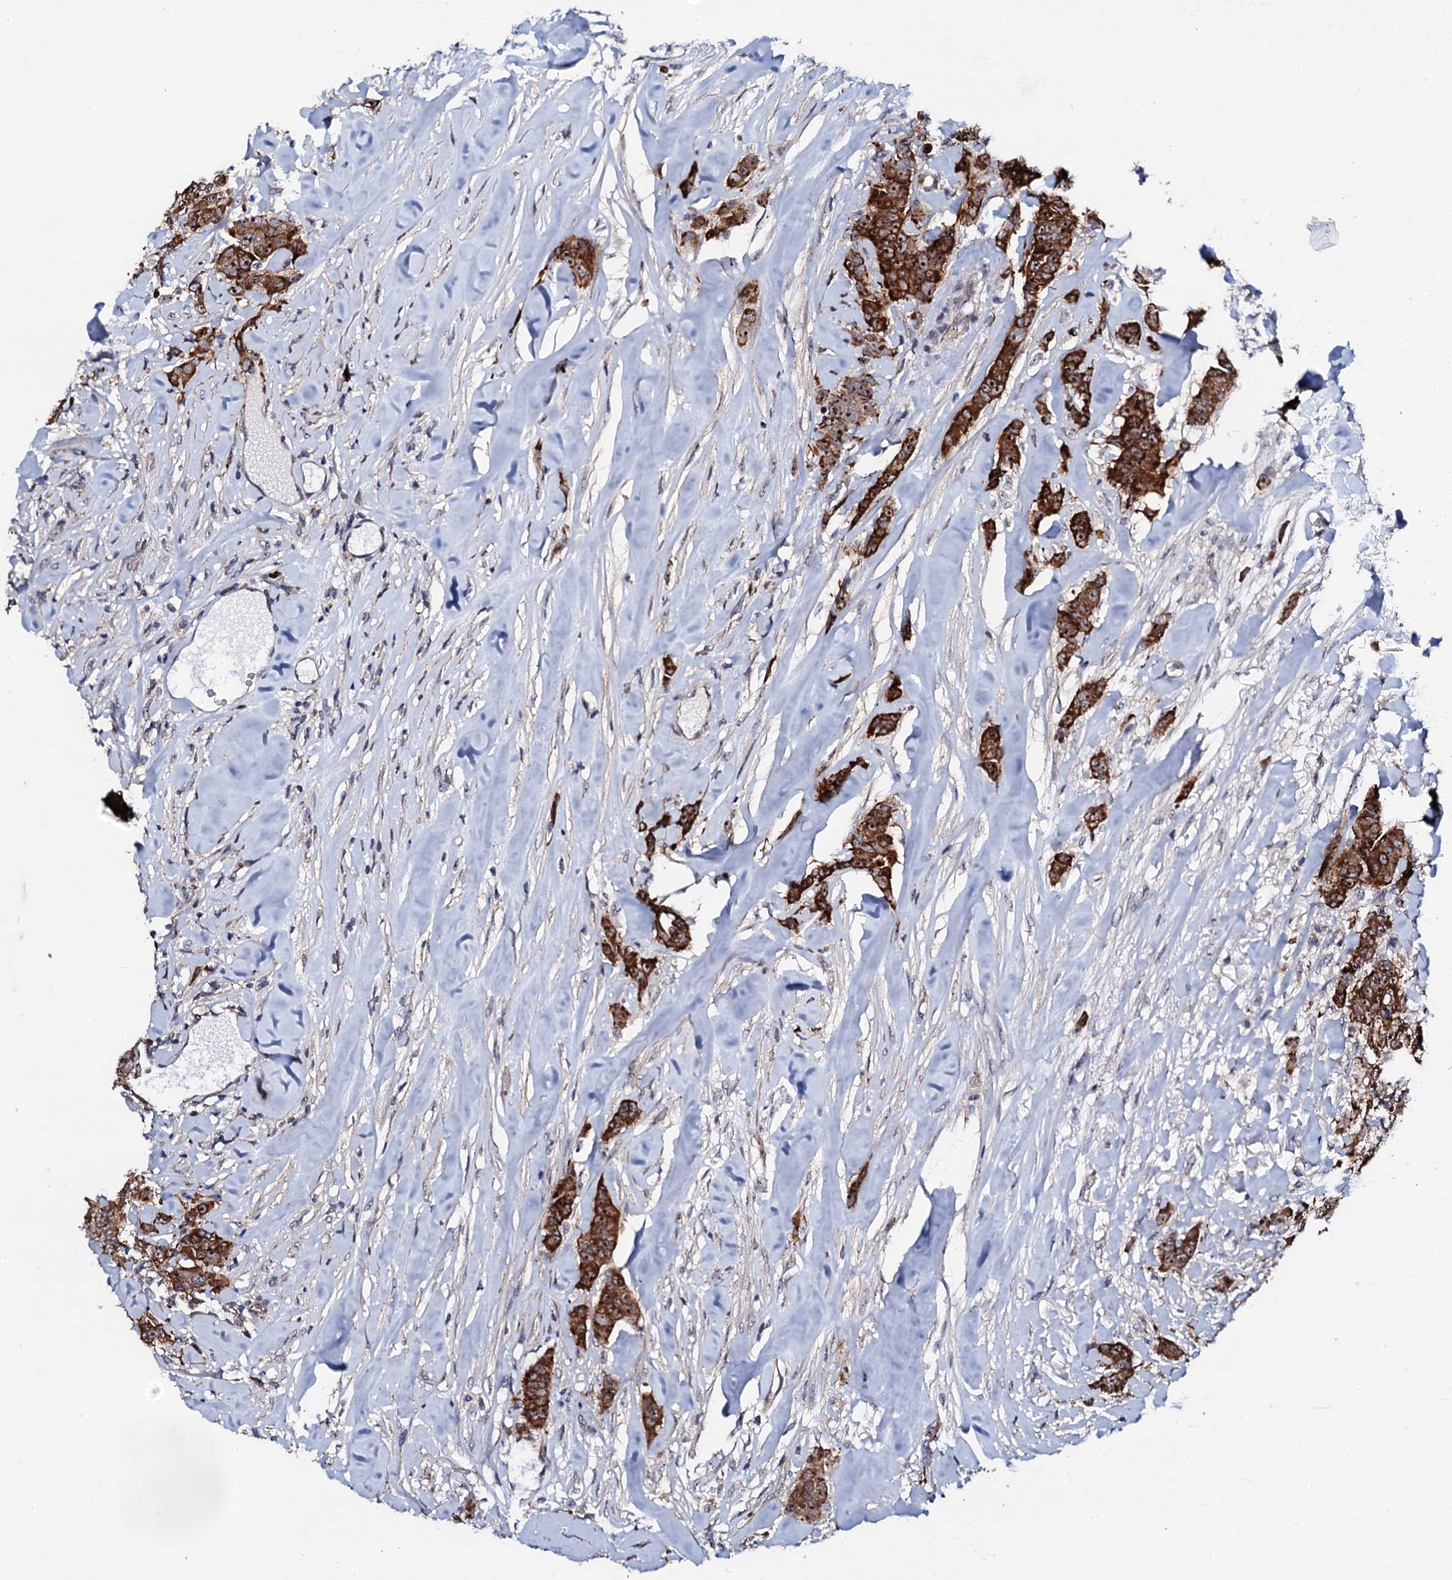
{"staining": {"intensity": "strong", "quantity": ">75%", "location": "cytoplasmic/membranous,nuclear"}, "tissue": "breast cancer", "cell_type": "Tumor cells", "image_type": "cancer", "snomed": [{"axis": "morphology", "description": "Duct carcinoma"}, {"axis": "topography", "description": "Breast"}], "caption": "Approximately >75% of tumor cells in human breast invasive ductal carcinoma display strong cytoplasmic/membranous and nuclear protein expression as visualized by brown immunohistochemical staining.", "gene": "GTPBP4", "patient": {"sex": "female", "age": 40}}